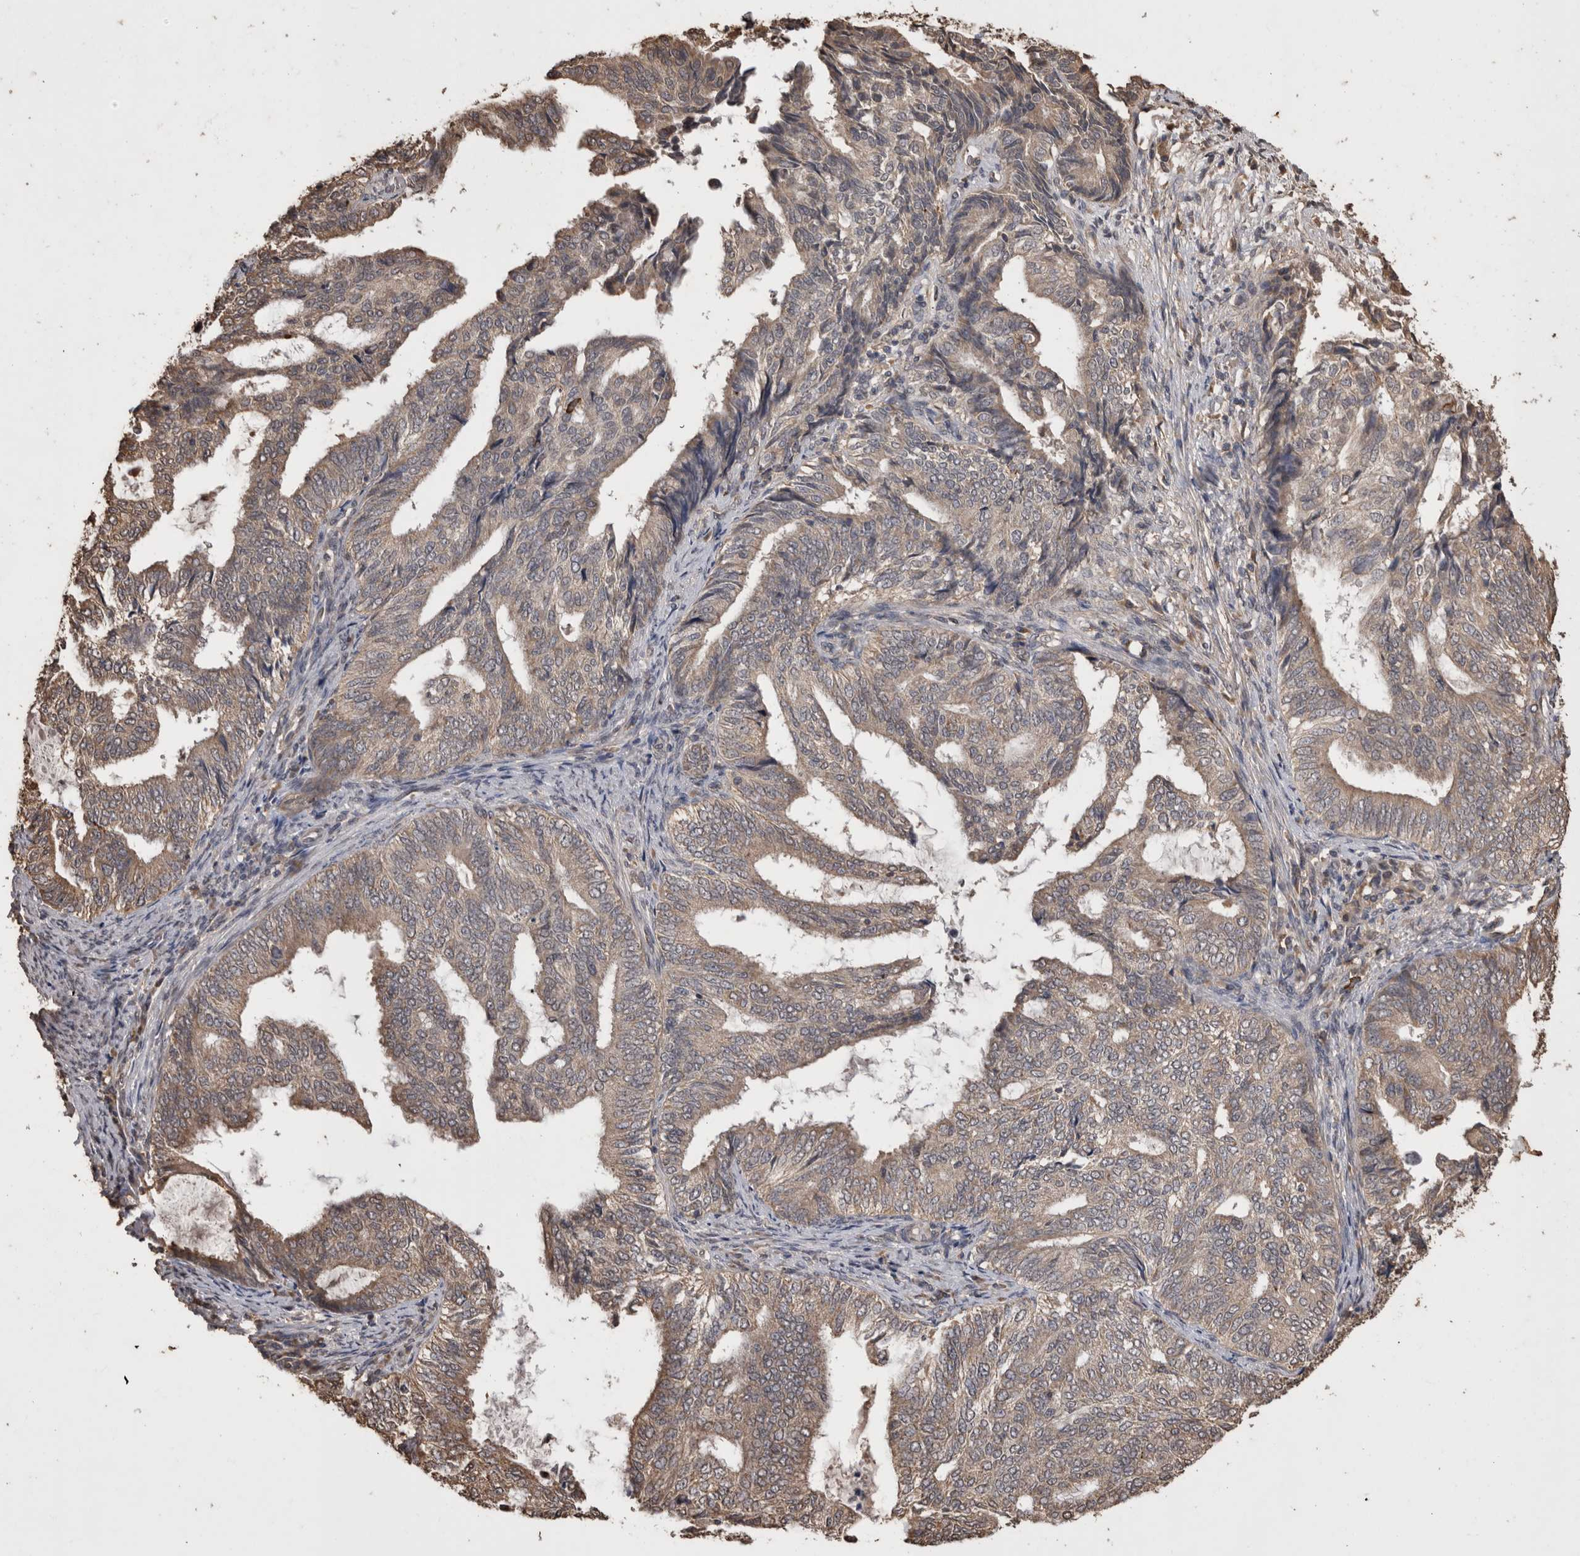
{"staining": {"intensity": "weak", "quantity": ">75%", "location": "cytoplasmic/membranous"}, "tissue": "endometrial cancer", "cell_type": "Tumor cells", "image_type": "cancer", "snomed": [{"axis": "morphology", "description": "Adenocarcinoma, NOS"}, {"axis": "topography", "description": "Endometrium"}], "caption": "An immunohistochemistry (IHC) histopathology image of neoplastic tissue is shown. Protein staining in brown labels weak cytoplasmic/membranous positivity in endometrial cancer (adenocarcinoma) within tumor cells.", "gene": "SOCS5", "patient": {"sex": "female", "age": 58}}